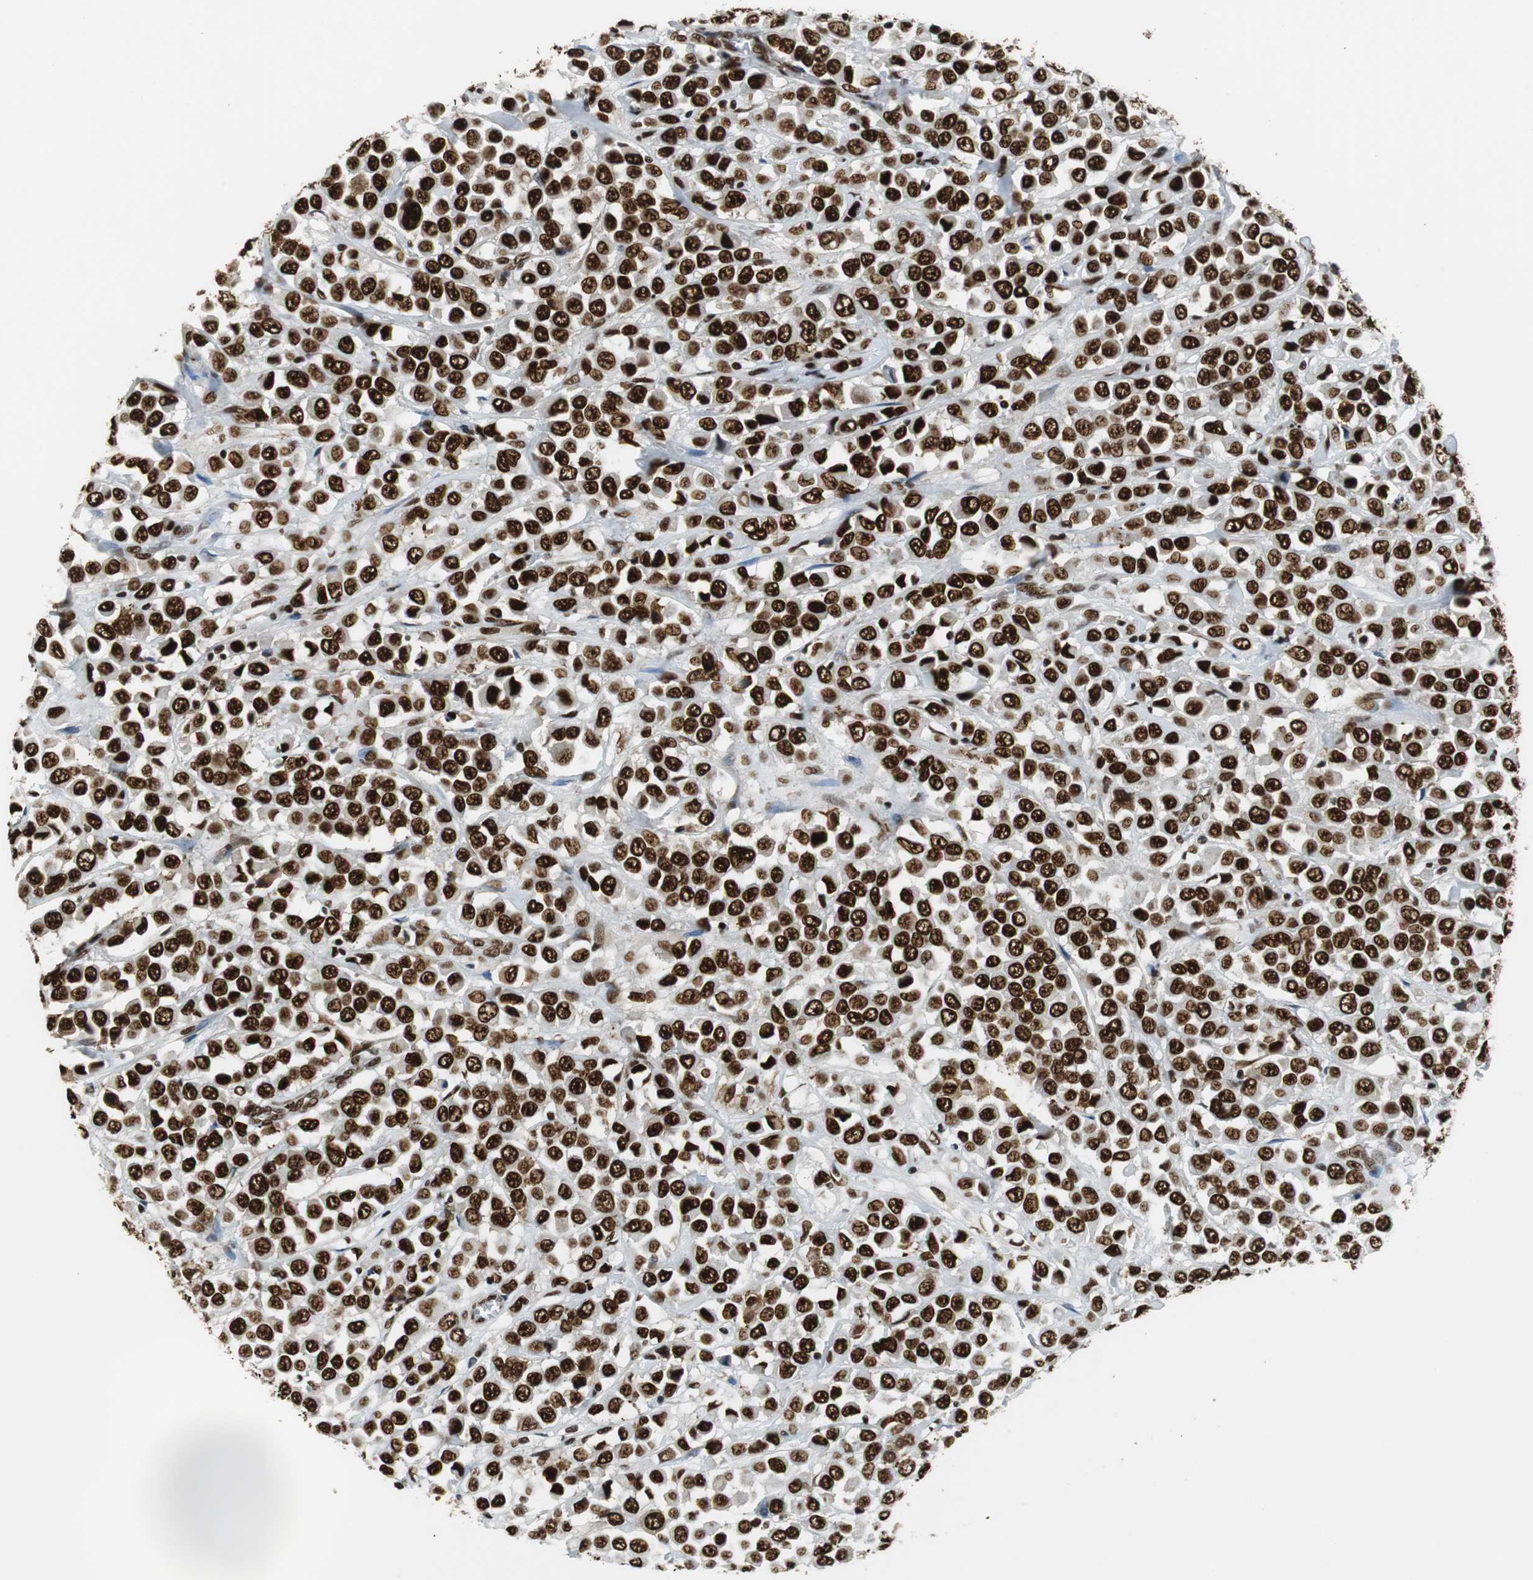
{"staining": {"intensity": "strong", "quantity": ">75%", "location": "nuclear"}, "tissue": "breast cancer", "cell_type": "Tumor cells", "image_type": "cancer", "snomed": [{"axis": "morphology", "description": "Duct carcinoma"}, {"axis": "topography", "description": "Breast"}], "caption": "Immunohistochemical staining of breast cancer (invasive ductal carcinoma) demonstrates strong nuclear protein positivity in approximately >75% of tumor cells.", "gene": "PRKDC", "patient": {"sex": "female", "age": 61}}